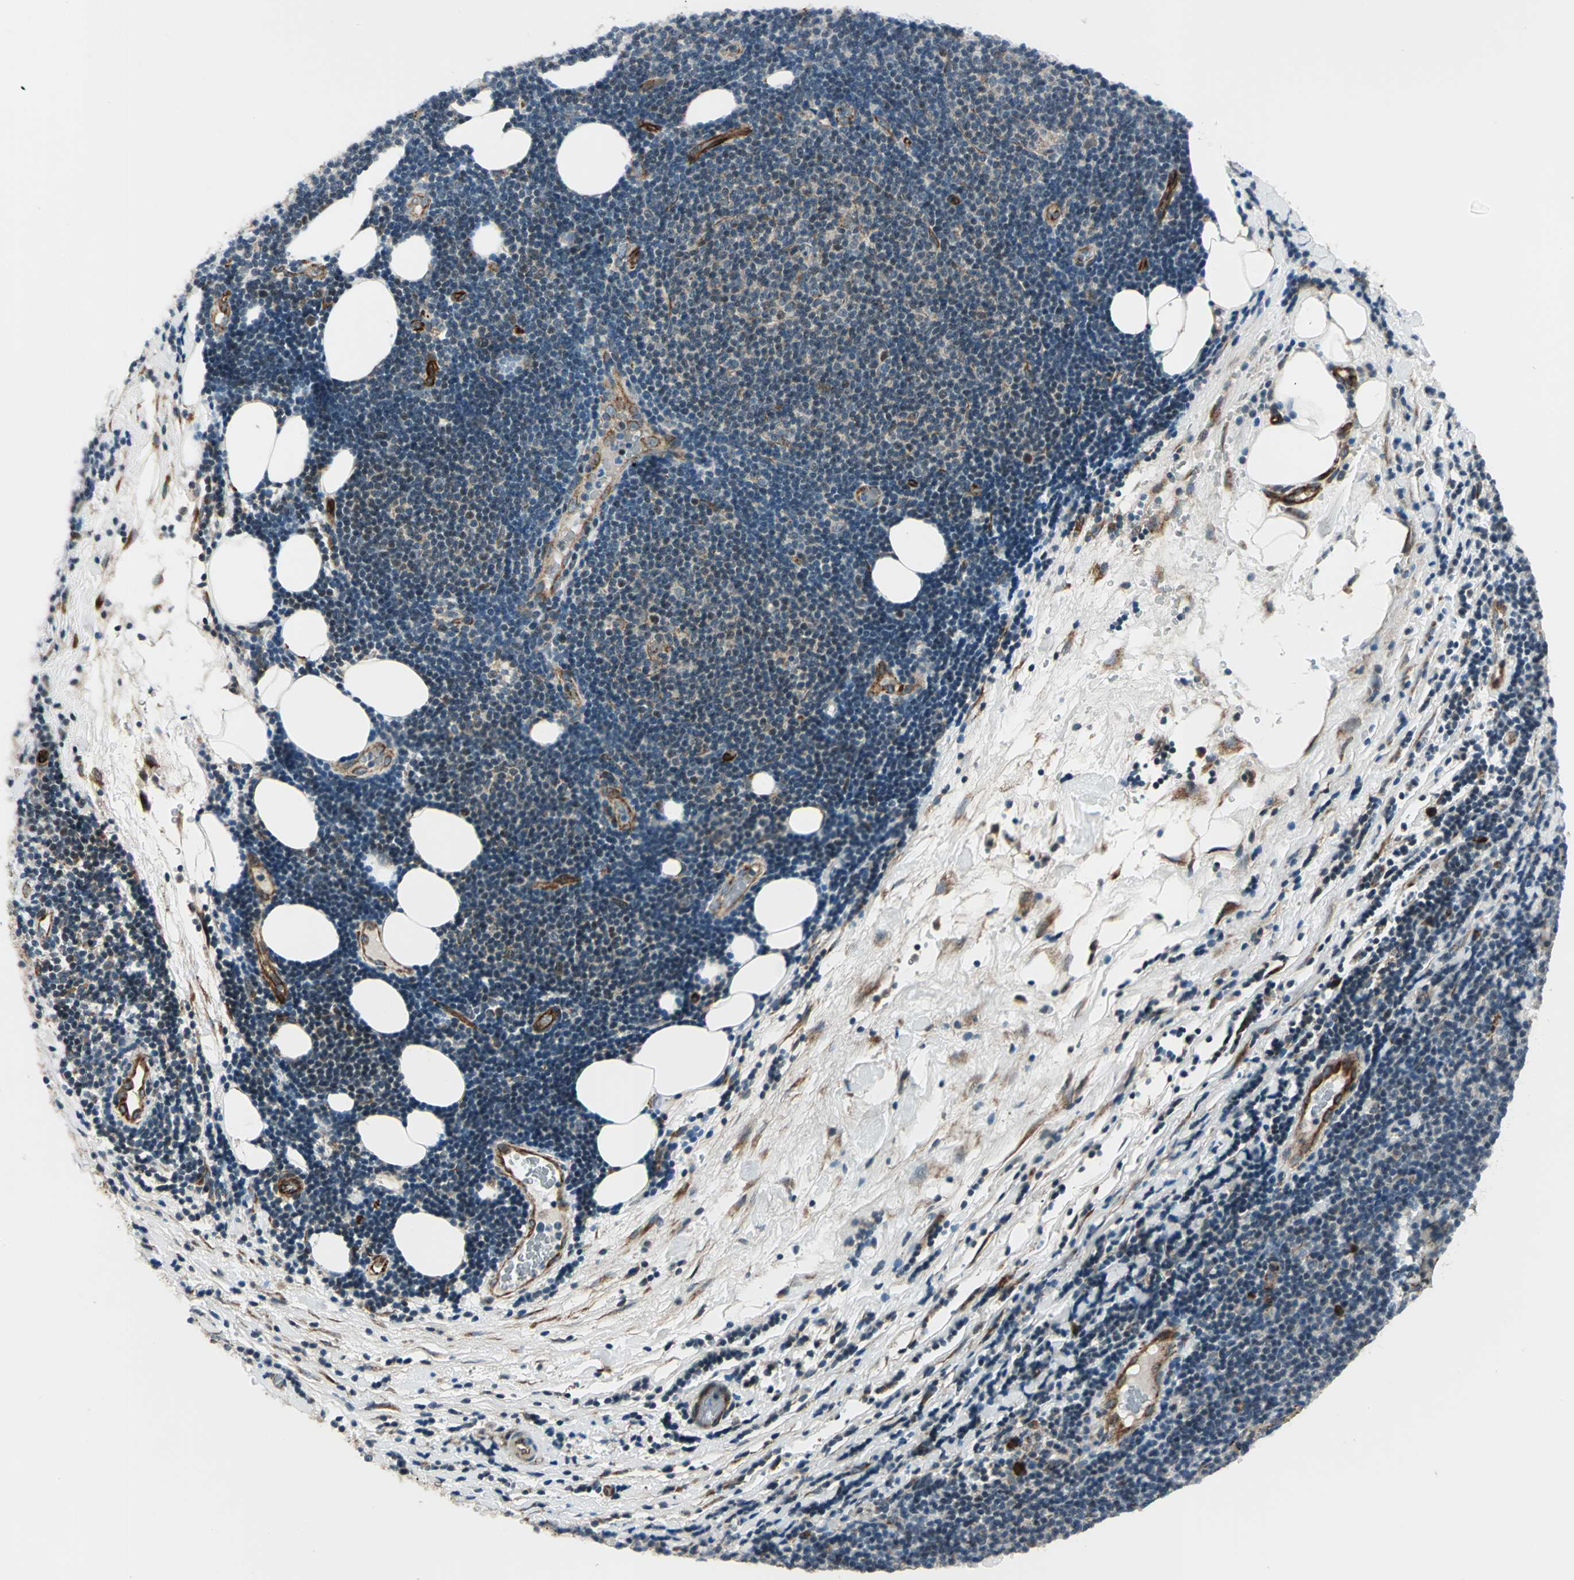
{"staining": {"intensity": "weak", "quantity": "25%-75%", "location": "cytoplasmic/membranous,nuclear"}, "tissue": "lymphoma", "cell_type": "Tumor cells", "image_type": "cancer", "snomed": [{"axis": "morphology", "description": "Malignant lymphoma, non-Hodgkin's type, Low grade"}, {"axis": "topography", "description": "Lymph node"}], "caption": "A photomicrograph of human lymphoma stained for a protein exhibits weak cytoplasmic/membranous and nuclear brown staining in tumor cells.", "gene": "EXD2", "patient": {"sex": "male", "age": 83}}